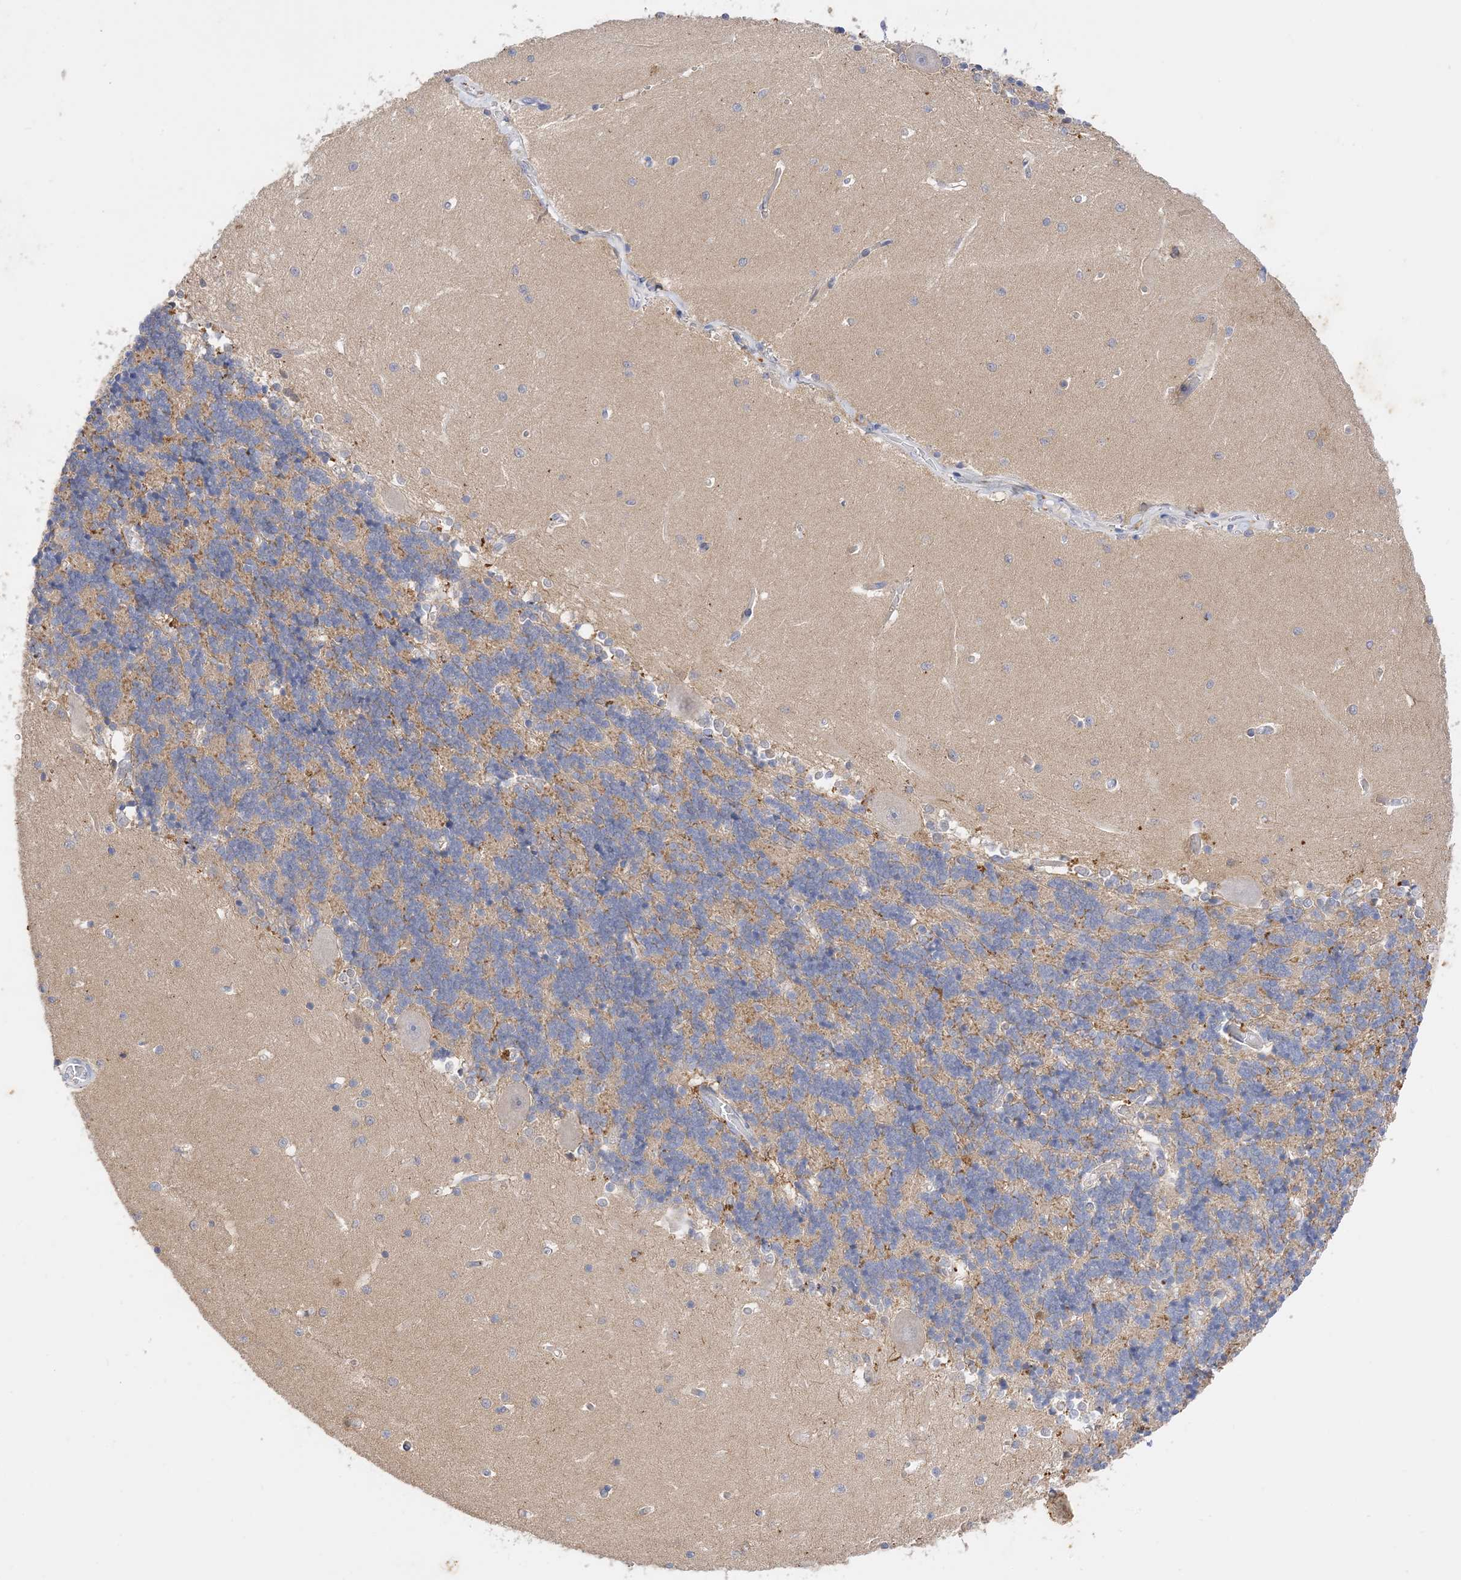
{"staining": {"intensity": "moderate", "quantity": "<25%", "location": "cytoplasmic/membranous"}, "tissue": "cerebellum", "cell_type": "Cells in granular layer", "image_type": "normal", "snomed": [{"axis": "morphology", "description": "Normal tissue, NOS"}, {"axis": "topography", "description": "Cerebellum"}], "caption": "A high-resolution image shows immunohistochemistry staining of benign cerebellum, which shows moderate cytoplasmic/membranous expression in about <25% of cells in granular layer. Nuclei are stained in blue.", "gene": "ARV1", "patient": {"sex": "male", "age": 37}}